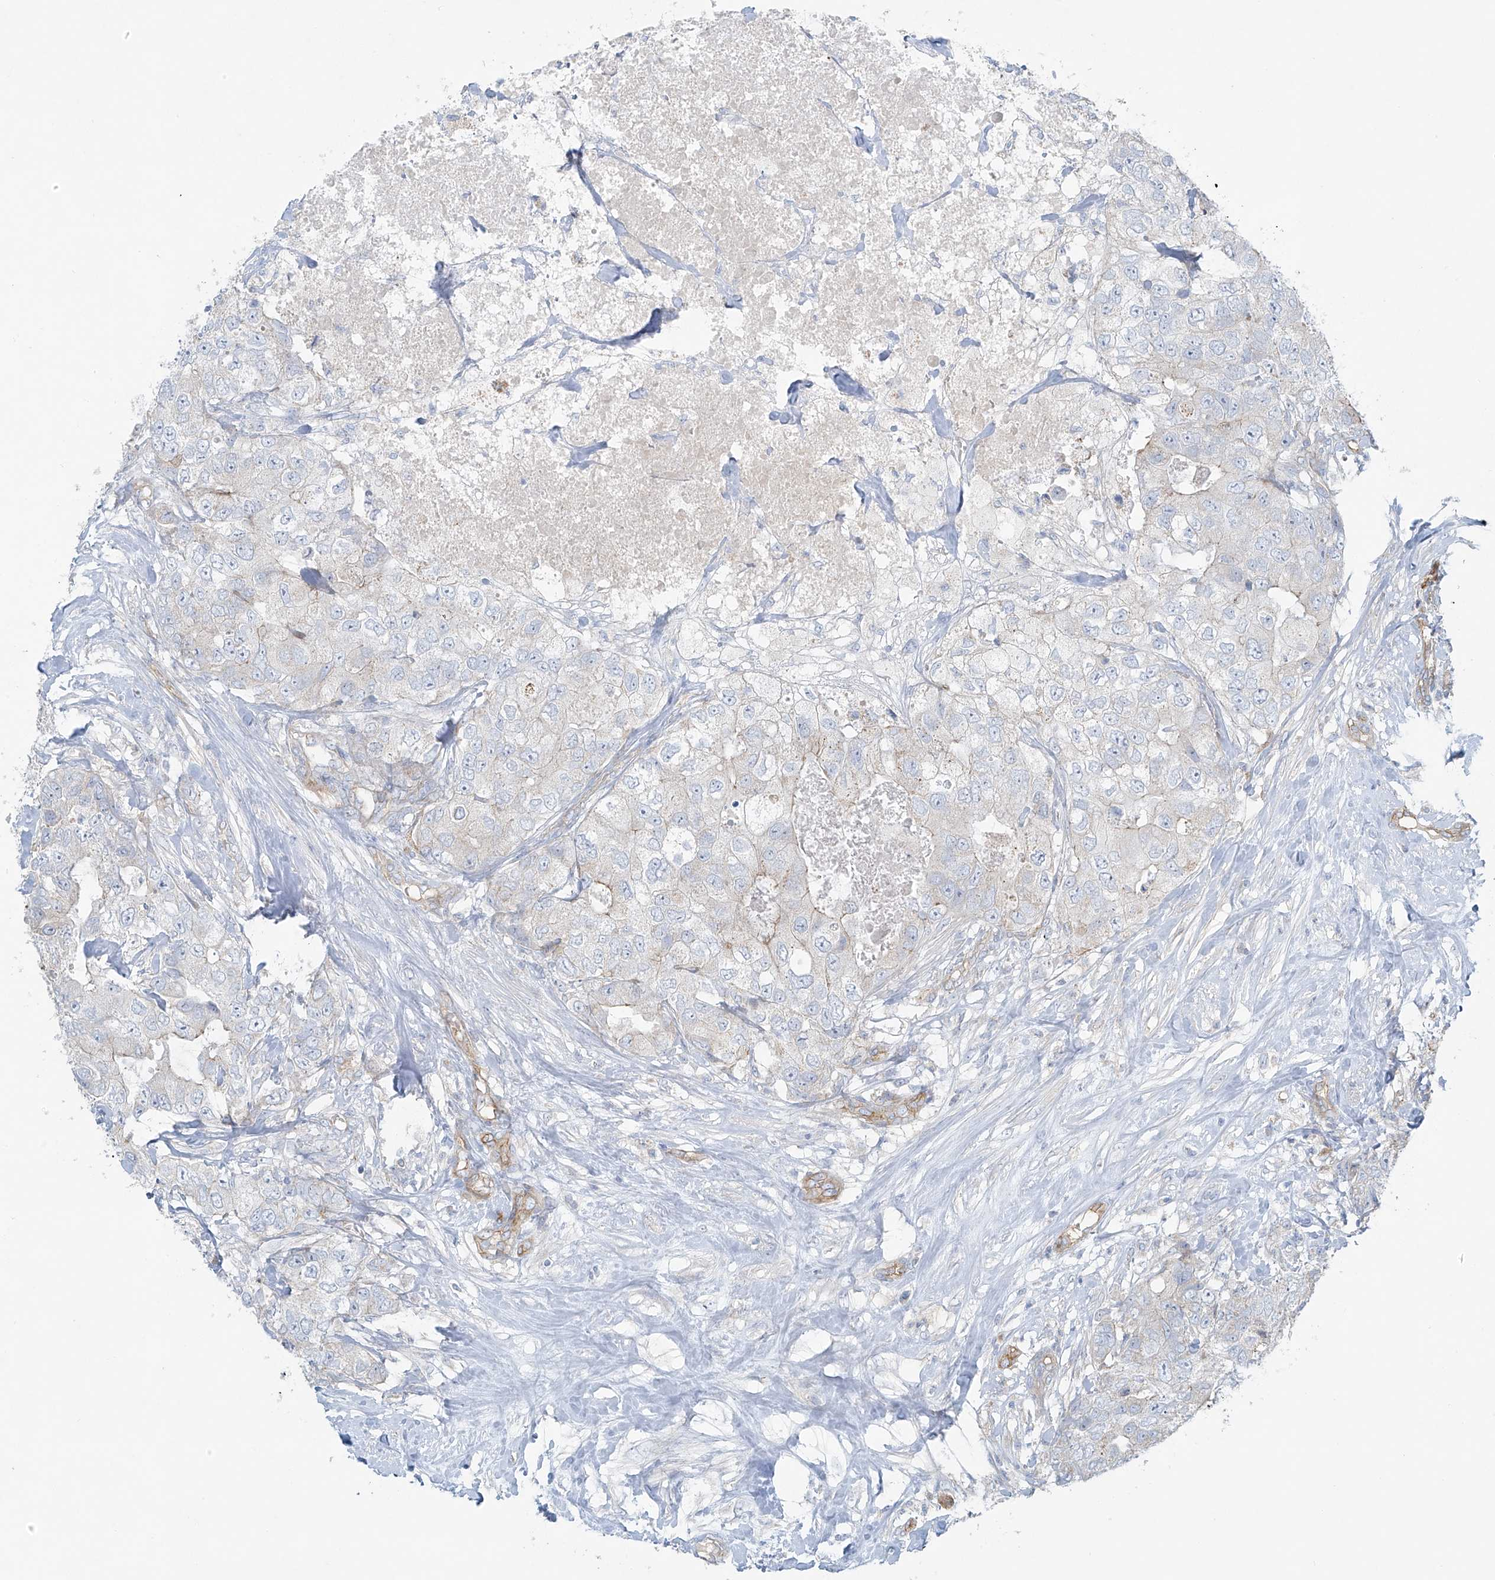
{"staining": {"intensity": "negative", "quantity": "none", "location": "none"}, "tissue": "breast cancer", "cell_type": "Tumor cells", "image_type": "cancer", "snomed": [{"axis": "morphology", "description": "Duct carcinoma"}, {"axis": "topography", "description": "Breast"}], "caption": "Immunohistochemical staining of breast cancer demonstrates no significant positivity in tumor cells. The staining is performed using DAB brown chromogen with nuclei counter-stained in using hematoxylin.", "gene": "VAMP5", "patient": {"sex": "female", "age": 62}}